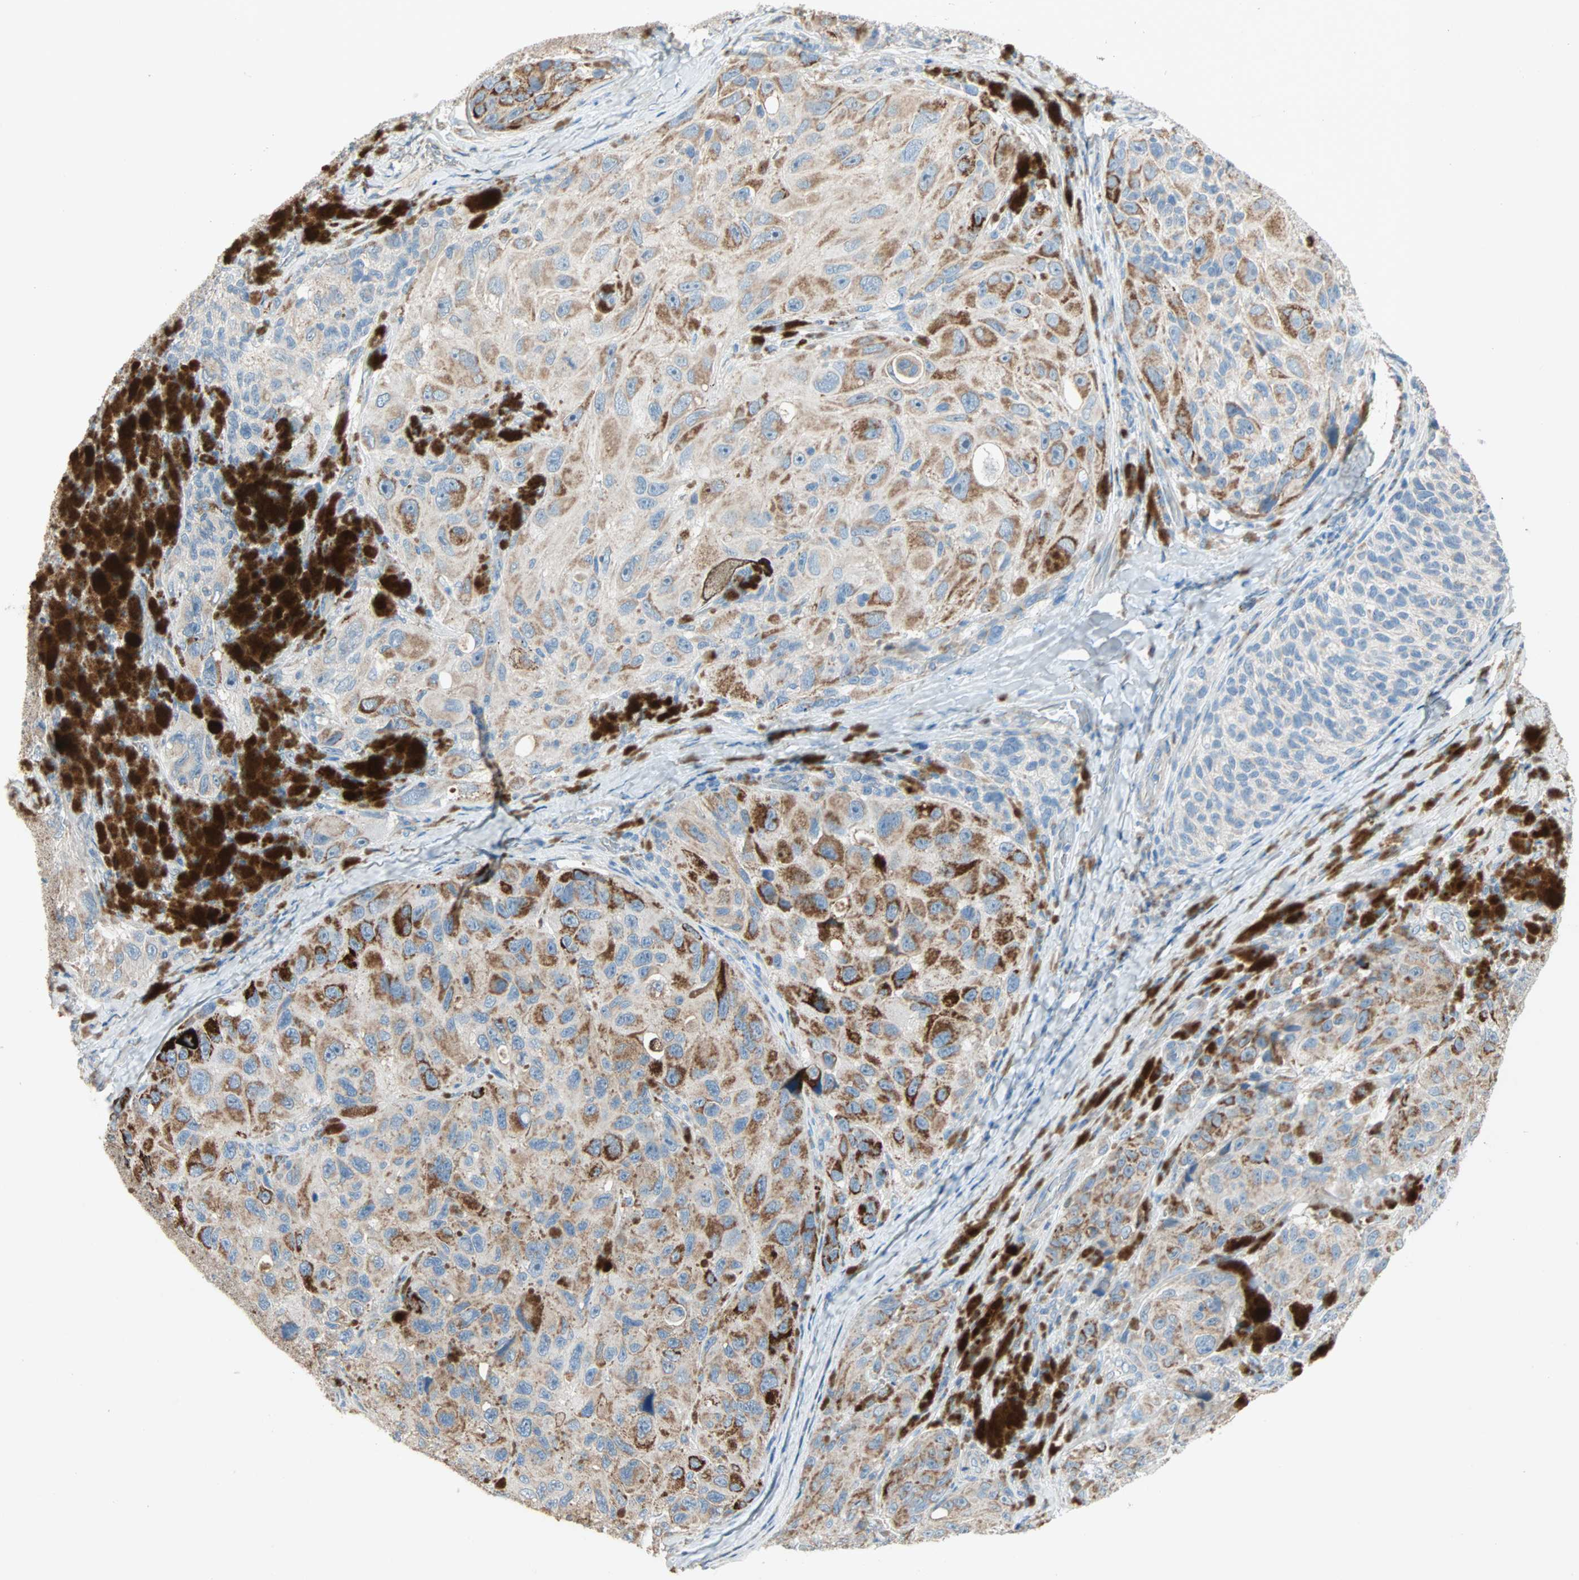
{"staining": {"intensity": "strong", "quantity": "25%-75%", "location": "cytoplasmic/membranous"}, "tissue": "melanoma", "cell_type": "Tumor cells", "image_type": "cancer", "snomed": [{"axis": "morphology", "description": "Malignant melanoma, NOS"}, {"axis": "topography", "description": "Skin"}], "caption": "Tumor cells demonstrate high levels of strong cytoplasmic/membranous staining in about 25%-75% of cells in human malignant melanoma.", "gene": "ACVRL1", "patient": {"sex": "female", "age": 73}}